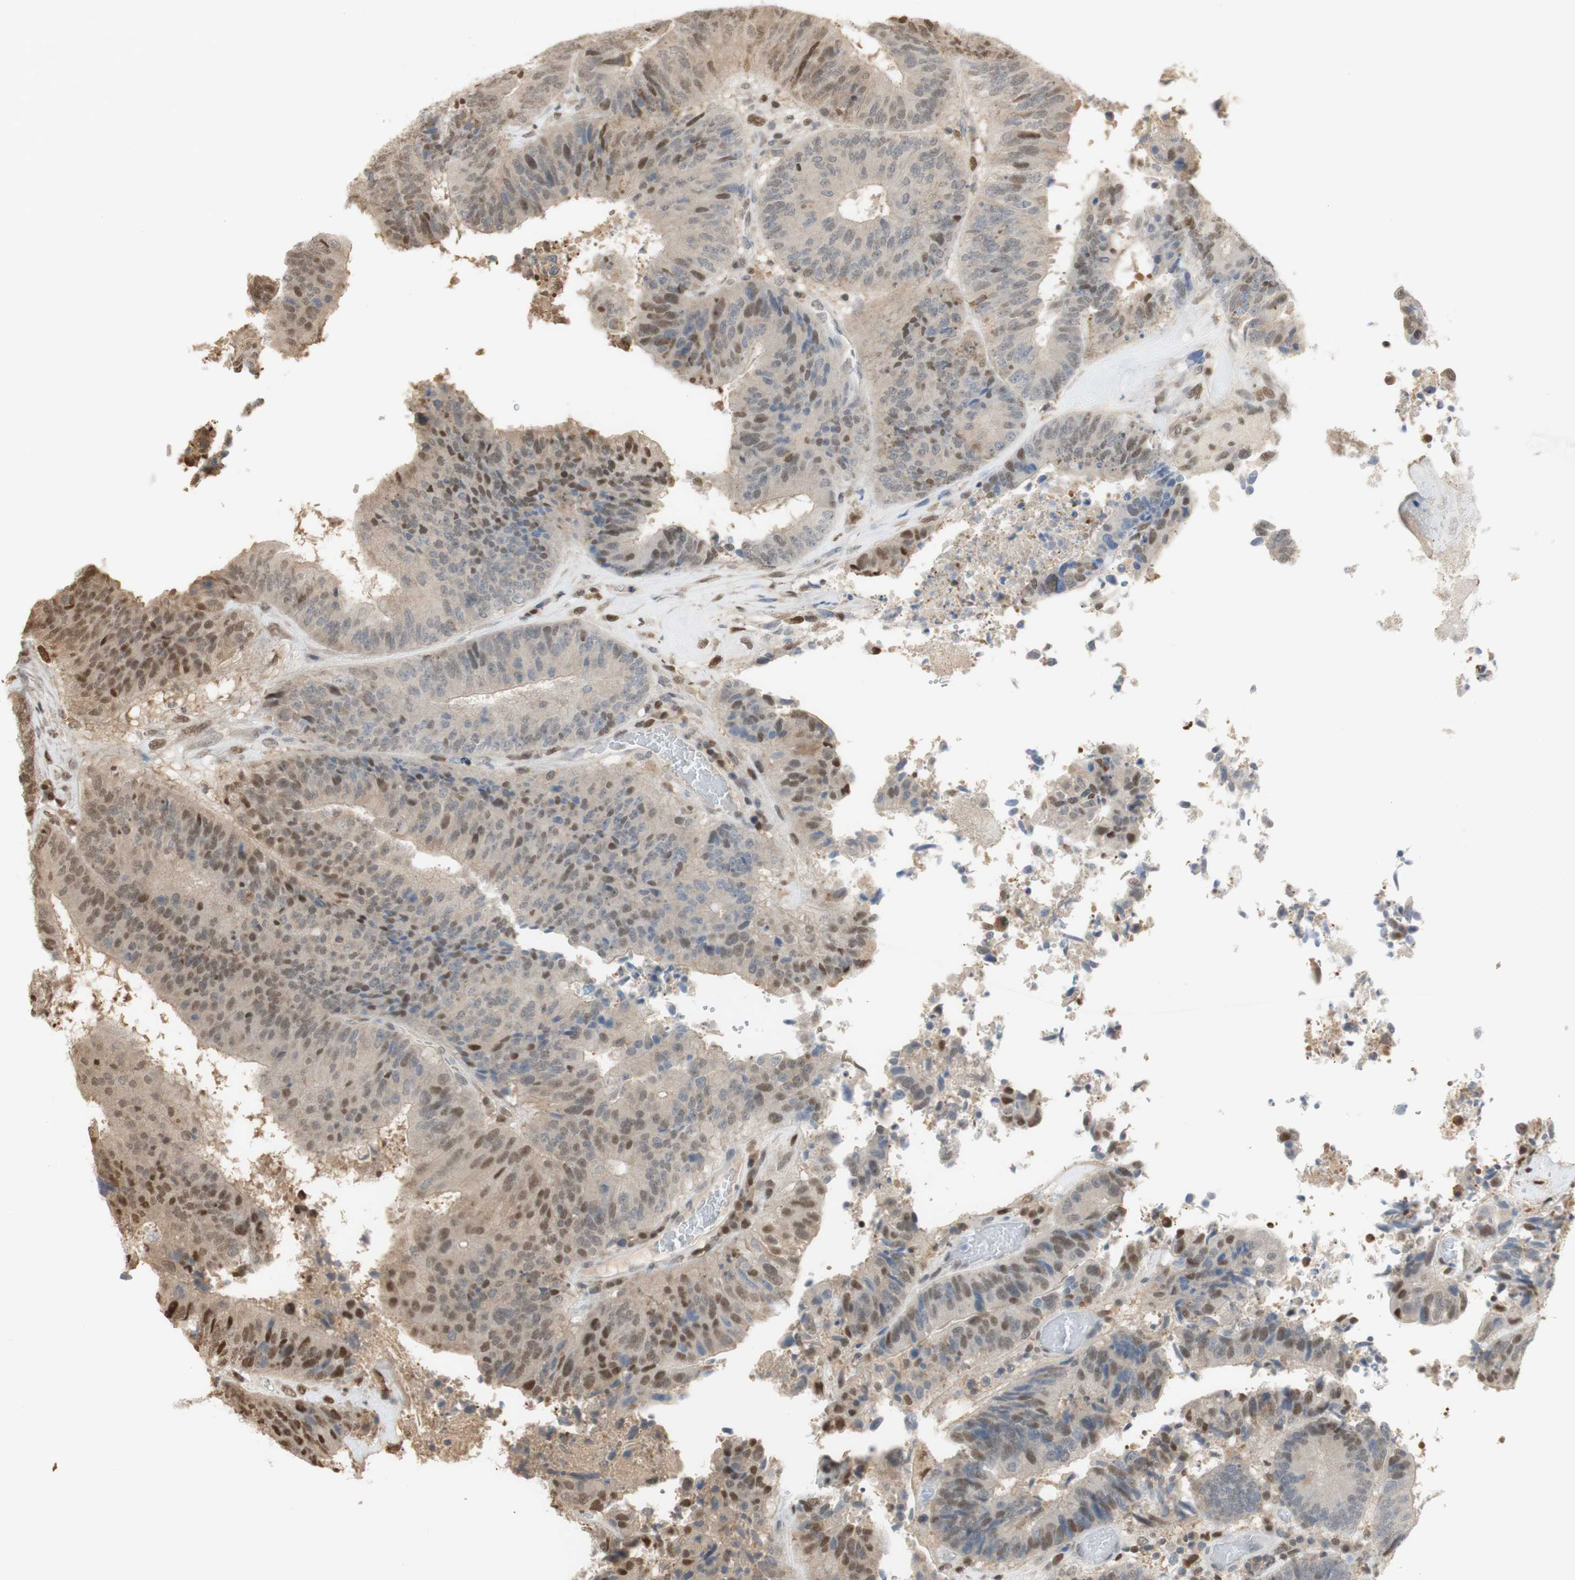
{"staining": {"intensity": "moderate", "quantity": "25%-75%", "location": "nuclear"}, "tissue": "colorectal cancer", "cell_type": "Tumor cells", "image_type": "cancer", "snomed": [{"axis": "morphology", "description": "Adenocarcinoma, NOS"}, {"axis": "topography", "description": "Rectum"}], "caption": "Immunohistochemical staining of human colorectal cancer exhibits medium levels of moderate nuclear protein expression in approximately 25%-75% of tumor cells.", "gene": "NAP1L4", "patient": {"sex": "male", "age": 72}}